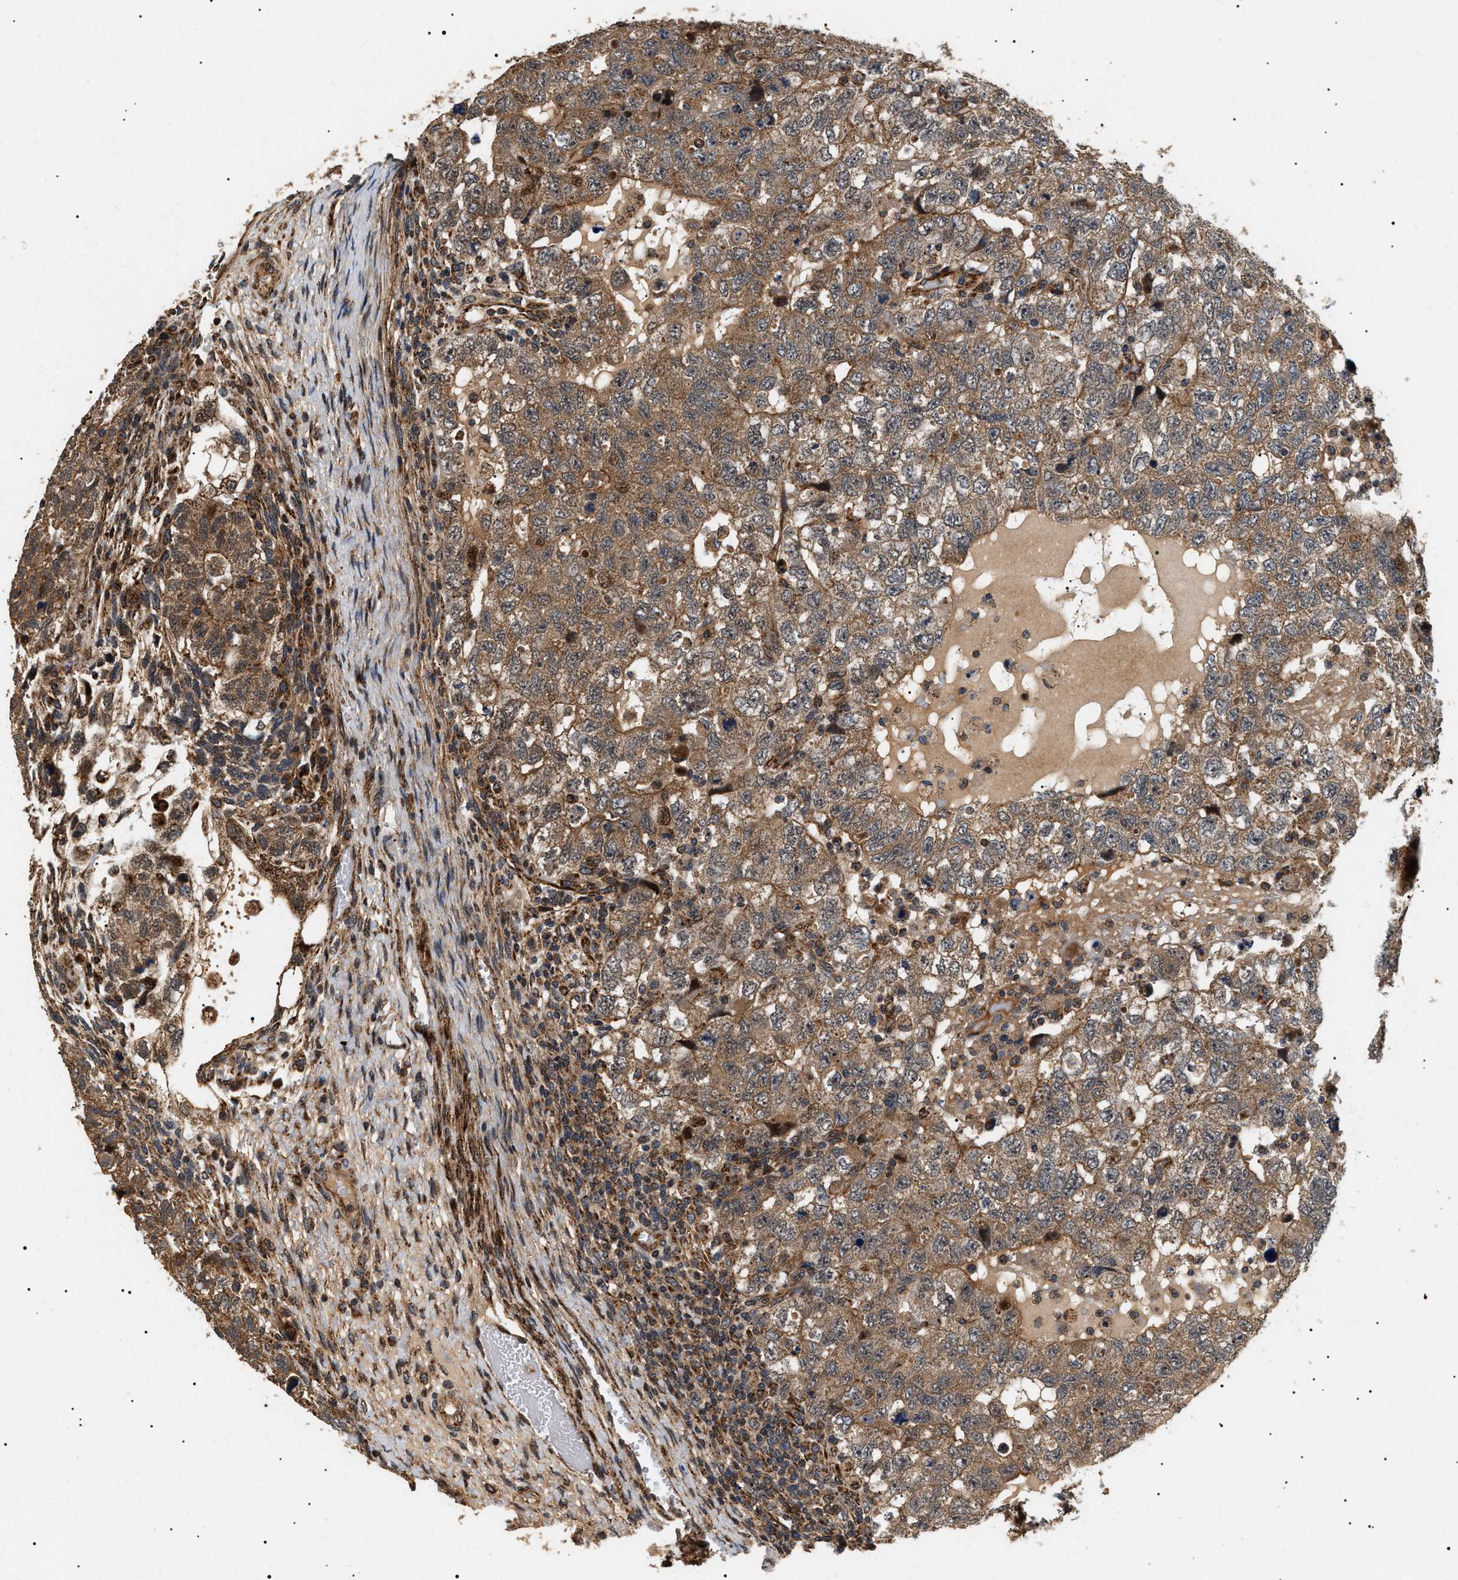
{"staining": {"intensity": "moderate", "quantity": ">75%", "location": "cytoplasmic/membranous,nuclear"}, "tissue": "testis cancer", "cell_type": "Tumor cells", "image_type": "cancer", "snomed": [{"axis": "morphology", "description": "Carcinoma, Embryonal, NOS"}, {"axis": "topography", "description": "Testis"}], "caption": "This image reveals immunohistochemistry staining of embryonal carcinoma (testis), with medium moderate cytoplasmic/membranous and nuclear positivity in about >75% of tumor cells.", "gene": "ZBTB26", "patient": {"sex": "male", "age": 36}}